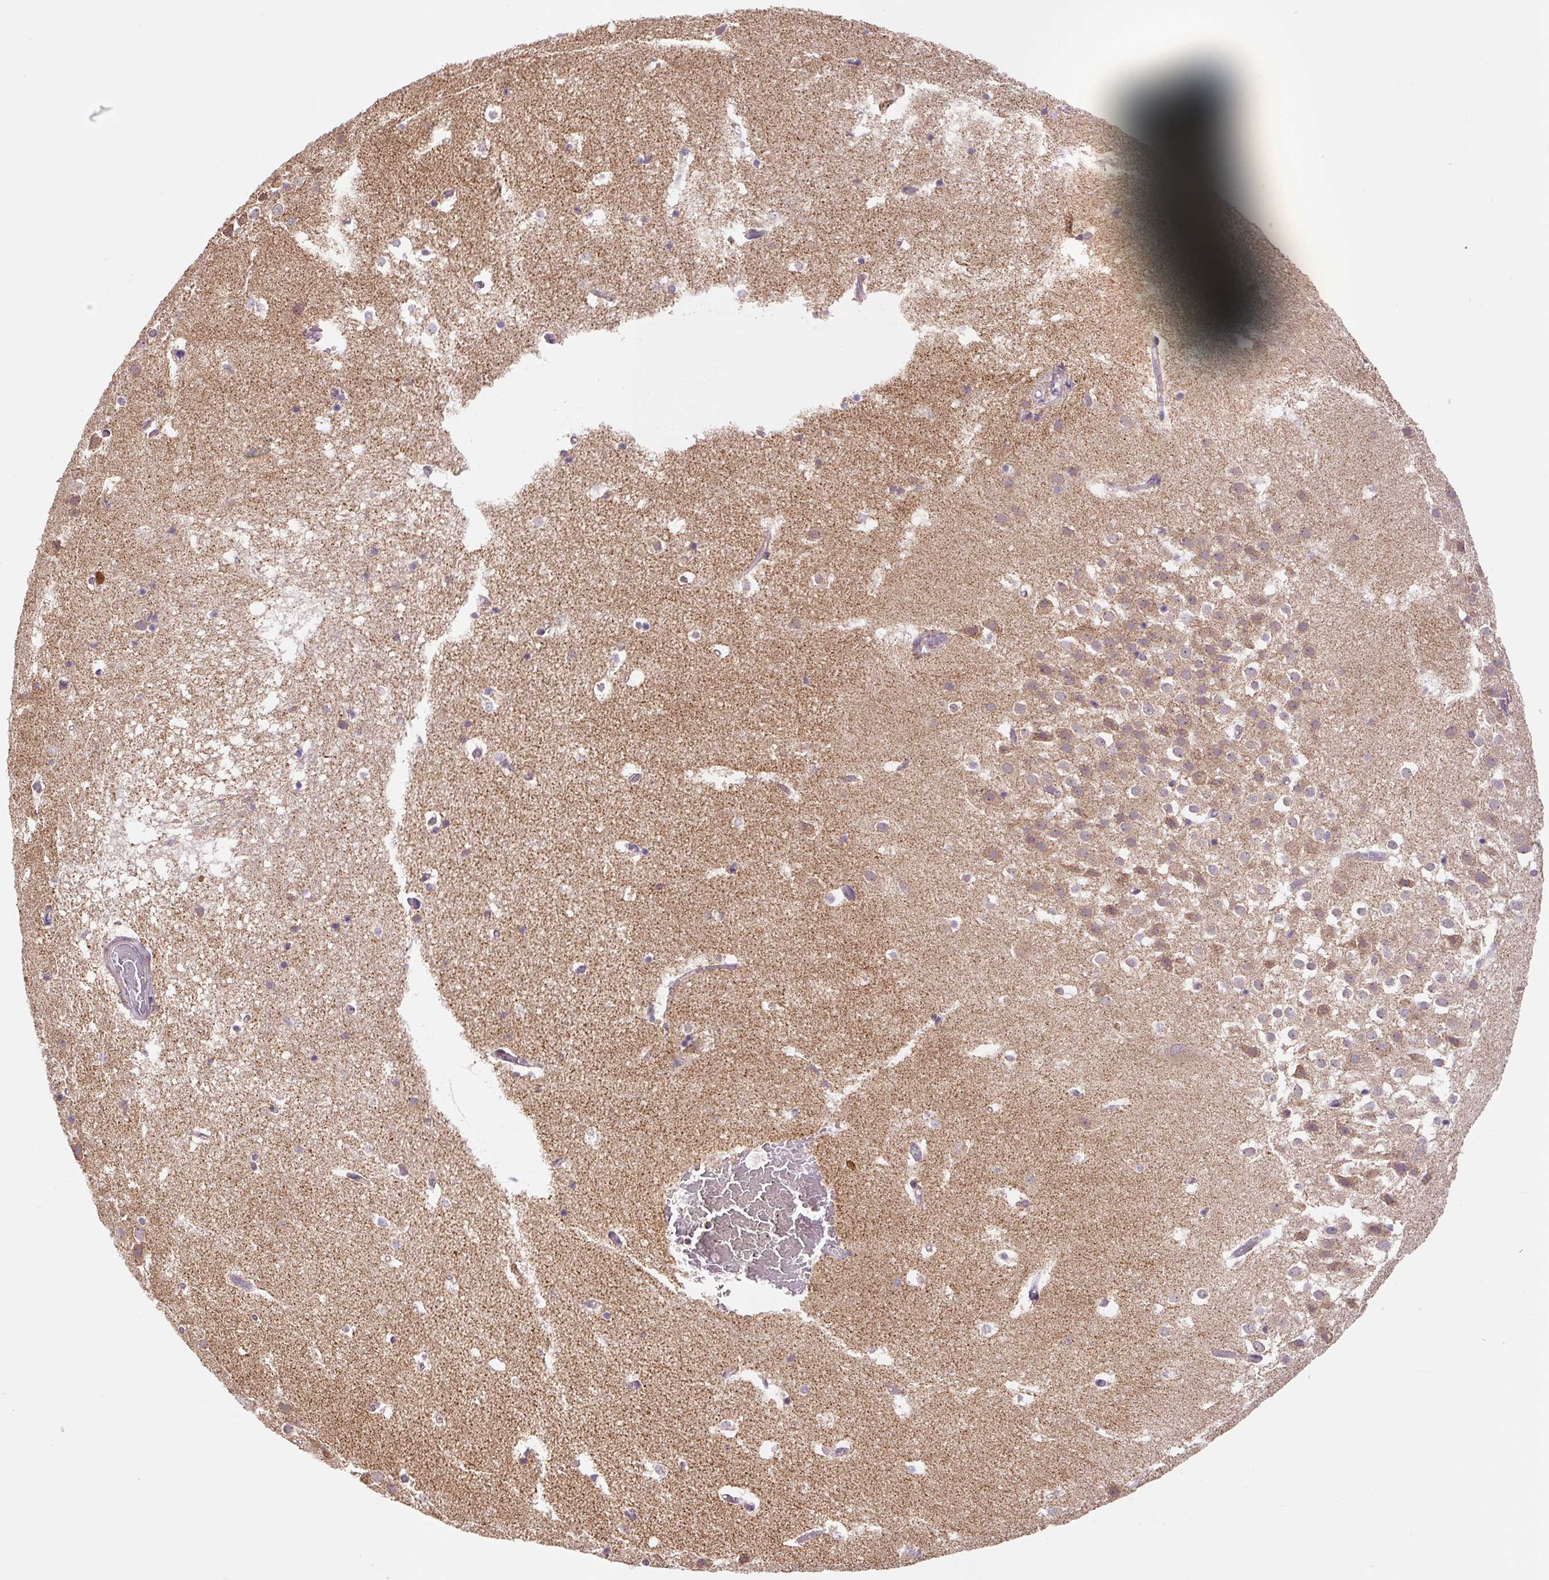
{"staining": {"intensity": "negative", "quantity": "none", "location": "none"}, "tissue": "hippocampus", "cell_type": "Glial cells", "image_type": "normal", "snomed": [{"axis": "morphology", "description": "Normal tissue, NOS"}, {"axis": "topography", "description": "Hippocampus"}], "caption": "Immunohistochemistry (IHC) of unremarkable hippocampus displays no positivity in glial cells.", "gene": "MFSD9", "patient": {"sex": "female", "age": 52}}